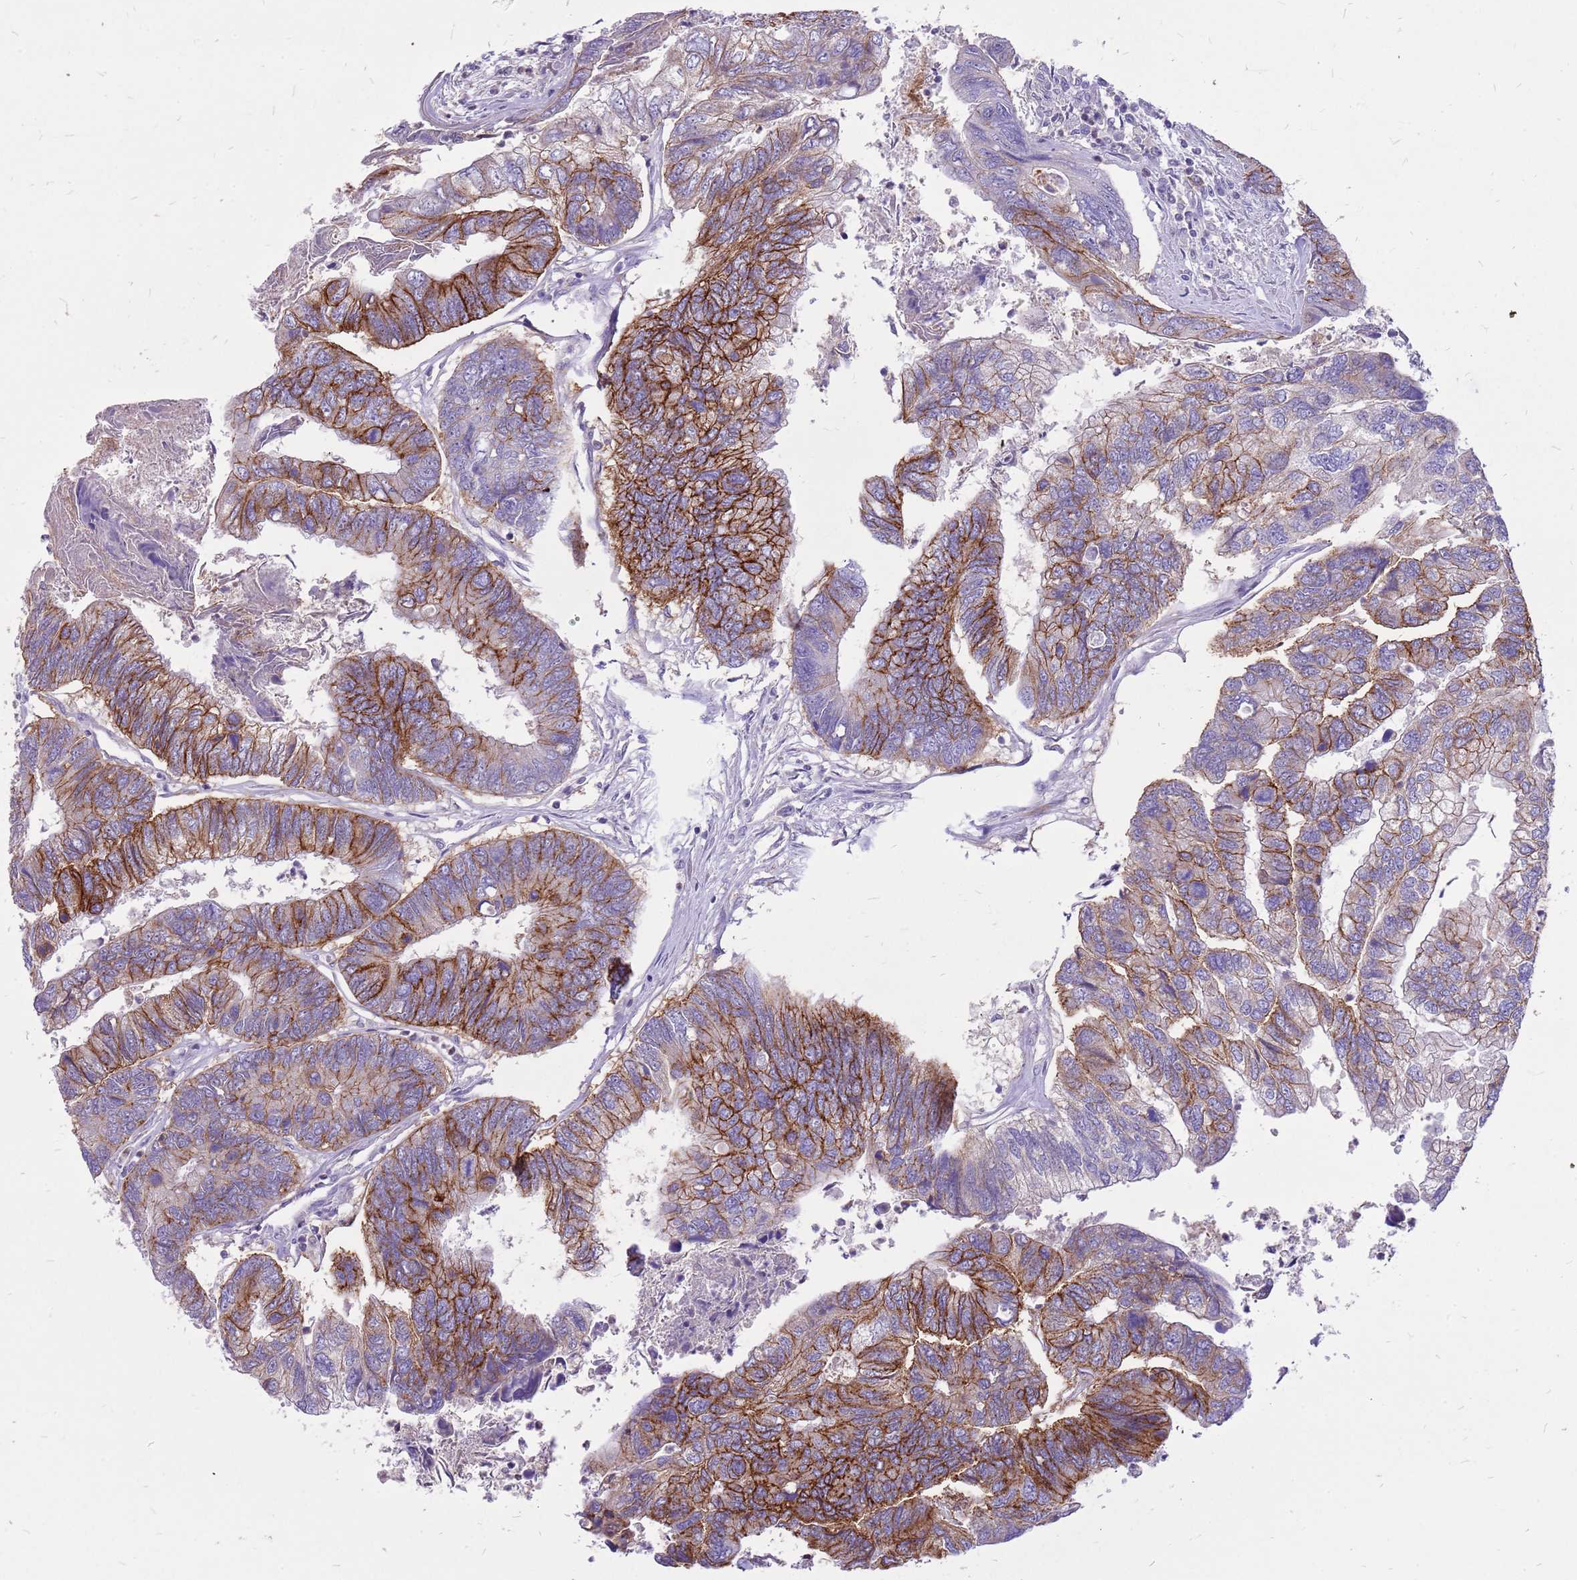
{"staining": {"intensity": "strong", "quantity": "25%-75%", "location": "cytoplasmic/membranous"}, "tissue": "colorectal cancer", "cell_type": "Tumor cells", "image_type": "cancer", "snomed": [{"axis": "morphology", "description": "Adenocarcinoma, NOS"}, {"axis": "topography", "description": "Colon"}], "caption": "Strong cytoplasmic/membranous staining for a protein is seen in about 25%-75% of tumor cells of colorectal cancer using immunohistochemistry.", "gene": "WDR90", "patient": {"sex": "female", "age": 67}}